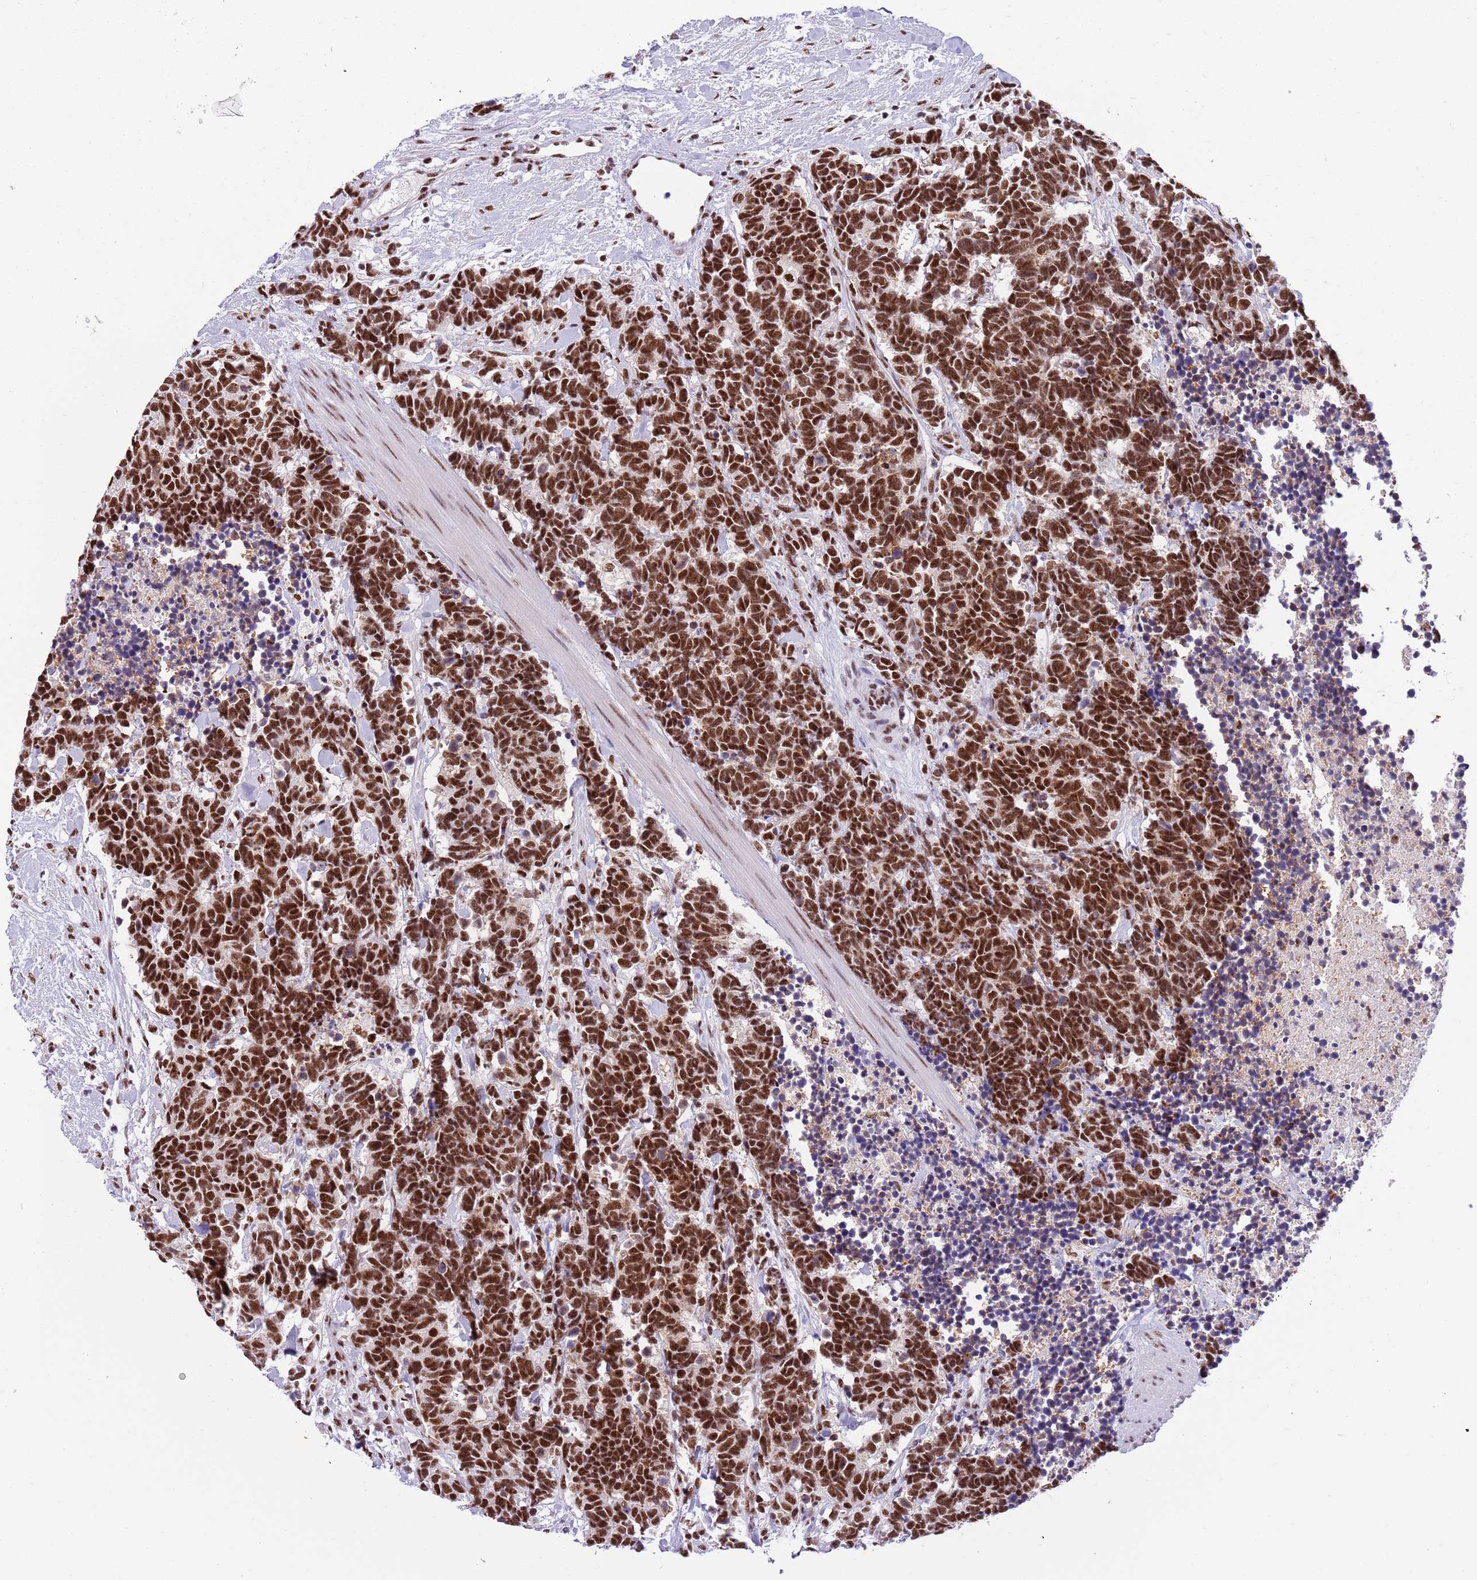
{"staining": {"intensity": "strong", "quantity": ">75%", "location": "nuclear"}, "tissue": "carcinoid", "cell_type": "Tumor cells", "image_type": "cancer", "snomed": [{"axis": "morphology", "description": "Carcinoma, NOS"}, {"axis": "morphology", "description": "Carcinoid, malignant, NOS"}, {"axis": "topography", "description": "Prostate"}], "caption": "Carcinoma stained for a protein (brown) displays strong nuclear positive staining in about >75% of tumor cells.", "gene": "SF3A2", "patient": {"sex": "male", "age": 57}}